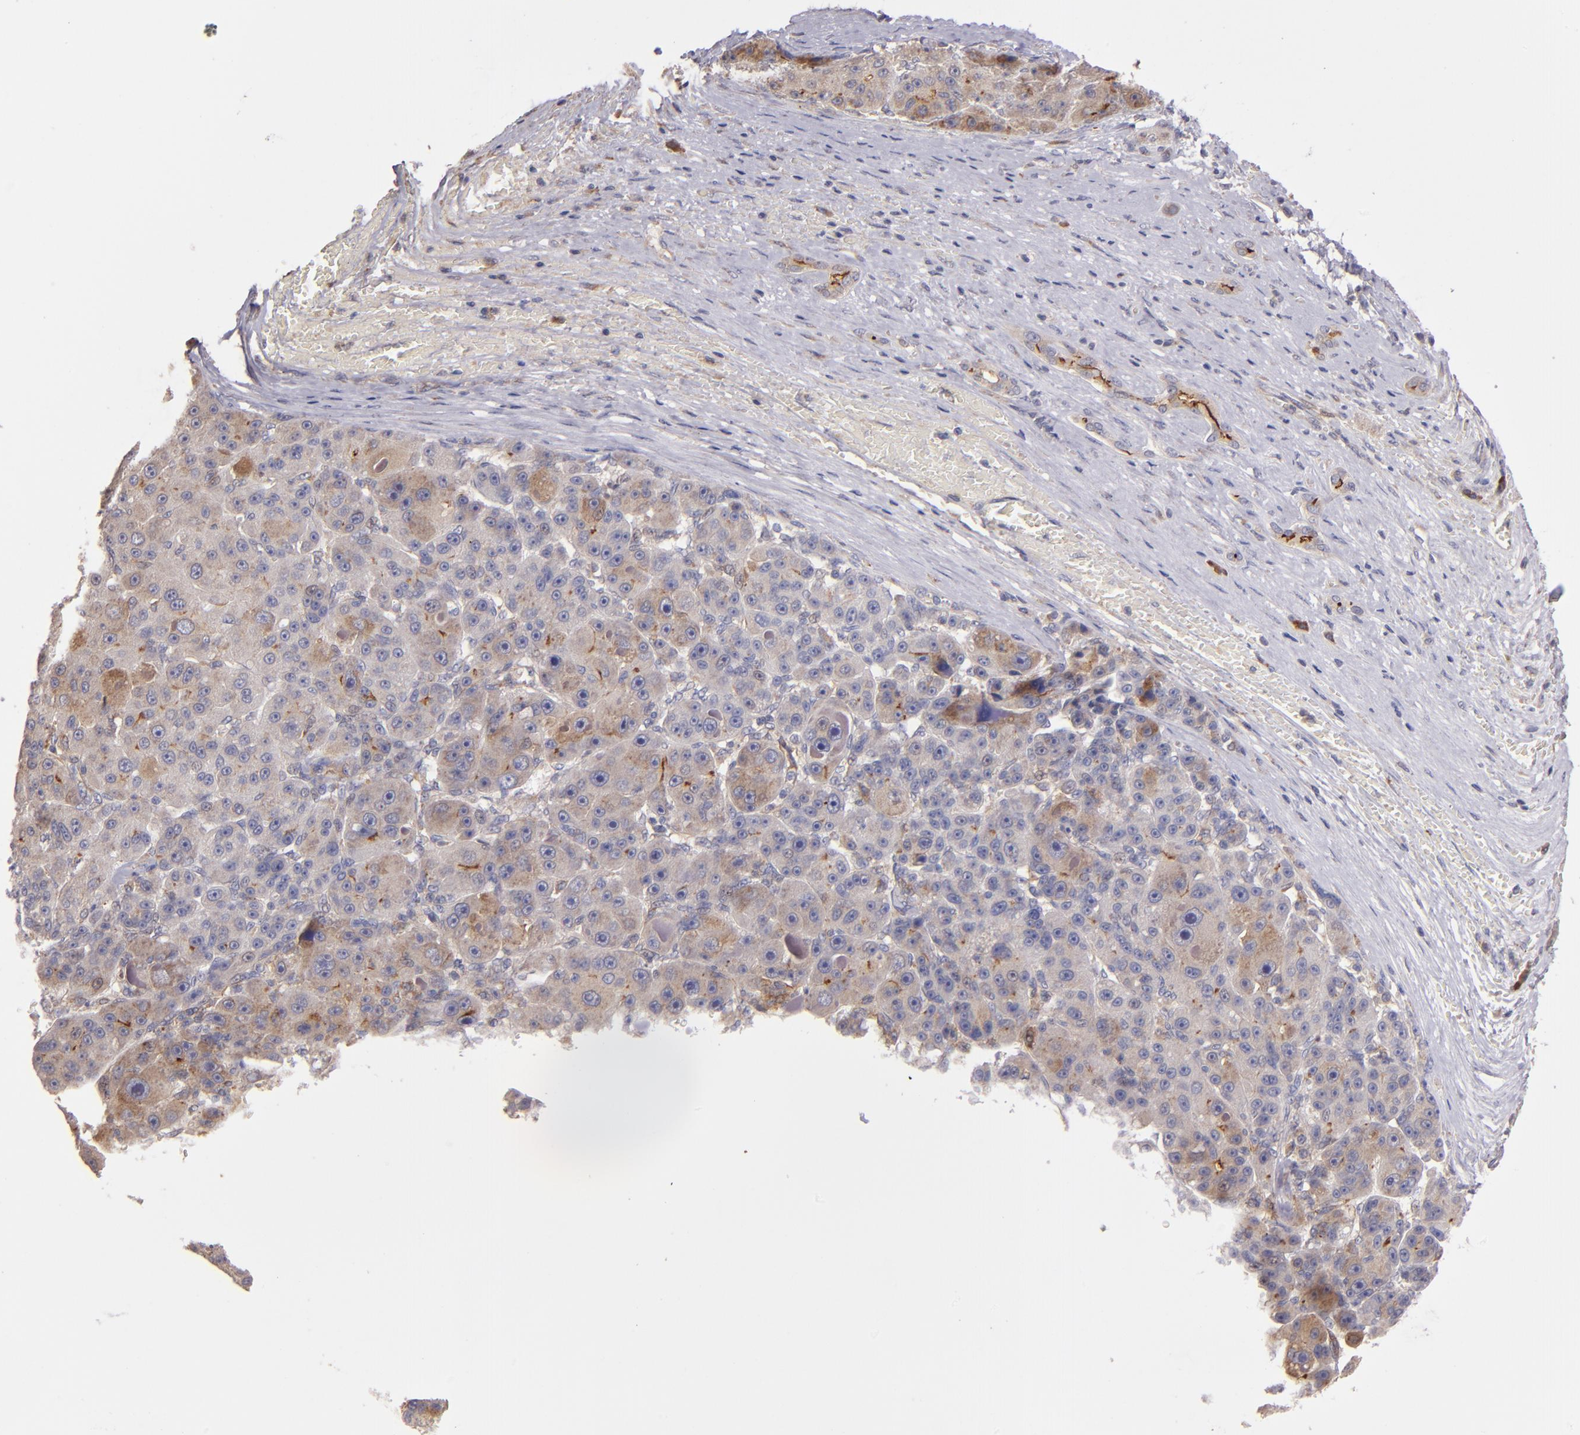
{"staining": {"intensity": "moderate", "quantity": "<25%", "location": "cytoplasmic/membranous"}, "tissue": "liver cancer", "cell_type": "Tumor cells", "image_type": "cancer", "snomed": [{"axis": "morphology", "description": "Carcinoma, Hepatocellular, NOS"}, {"axis": "topography", "description": "Liver"}], "caption": "Protein staining of hepatocellular carcinoma (liver) tissue shows moderate cytoplasmic/membranous staining in approximately <25% of tumor cells.", "gene": "IFIH1", "patient": {"sex": "male", "age": 76}}